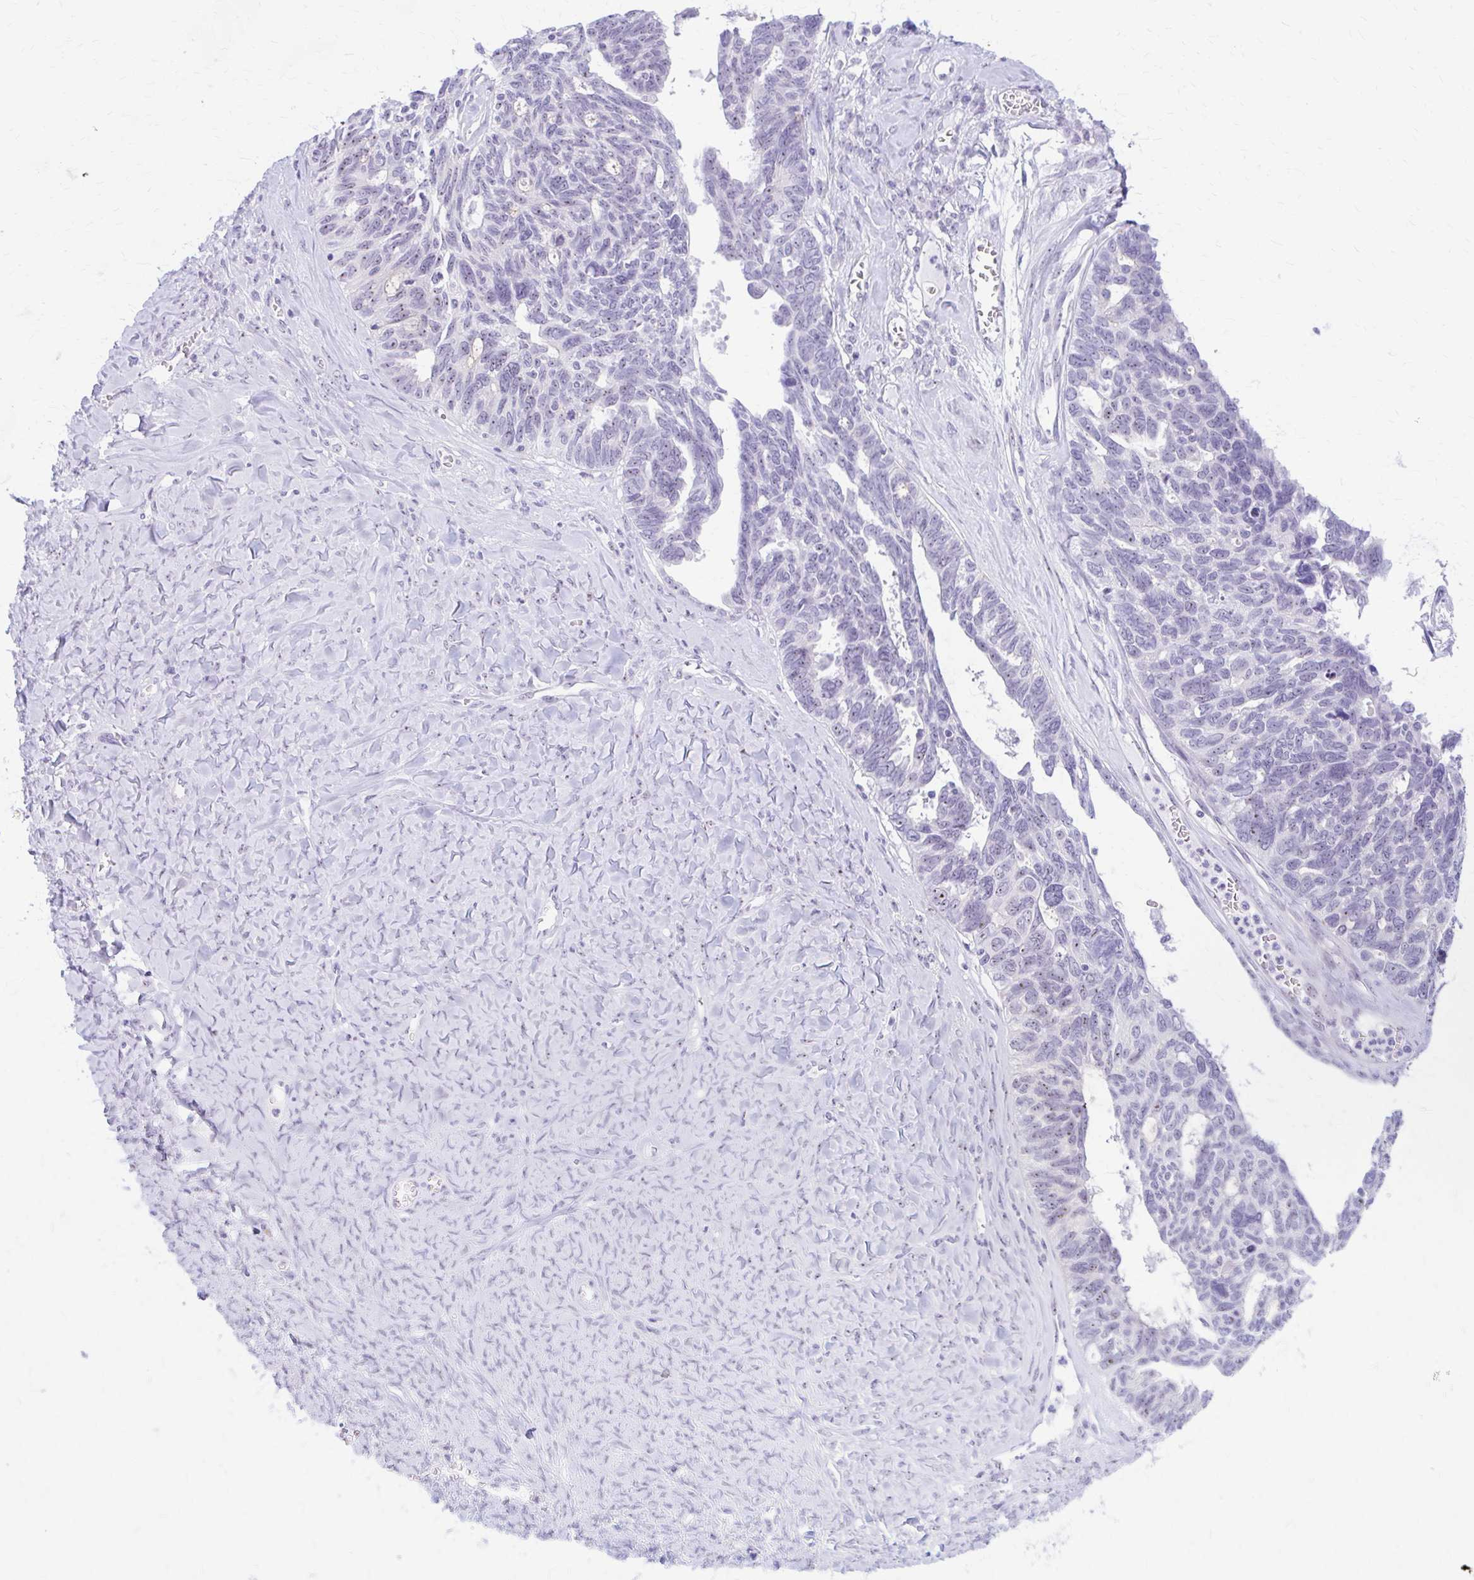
{"staining": {"intensity": "weak", "quantity": "25%-75%", "location": "nuclear"}, "tissue": "ovarian cancer", "cell_type": "Tumor cells", "image_type": "cancer", "snomed": [{"axis": "morphology", "description": "Cystadenocarcinoma, serous, NOS"}, {"axis": "topography", "description": "Ovary"}], "caption": "Human ovarian cancer (serous cystadenocarcinoma) stained for a protein (brown) demonstrates weak nuclear positive positivity in about 25%-75% of tumor cells.", "gene": "FTSJ3", "patient": {"sex": "female", "age": 79}}